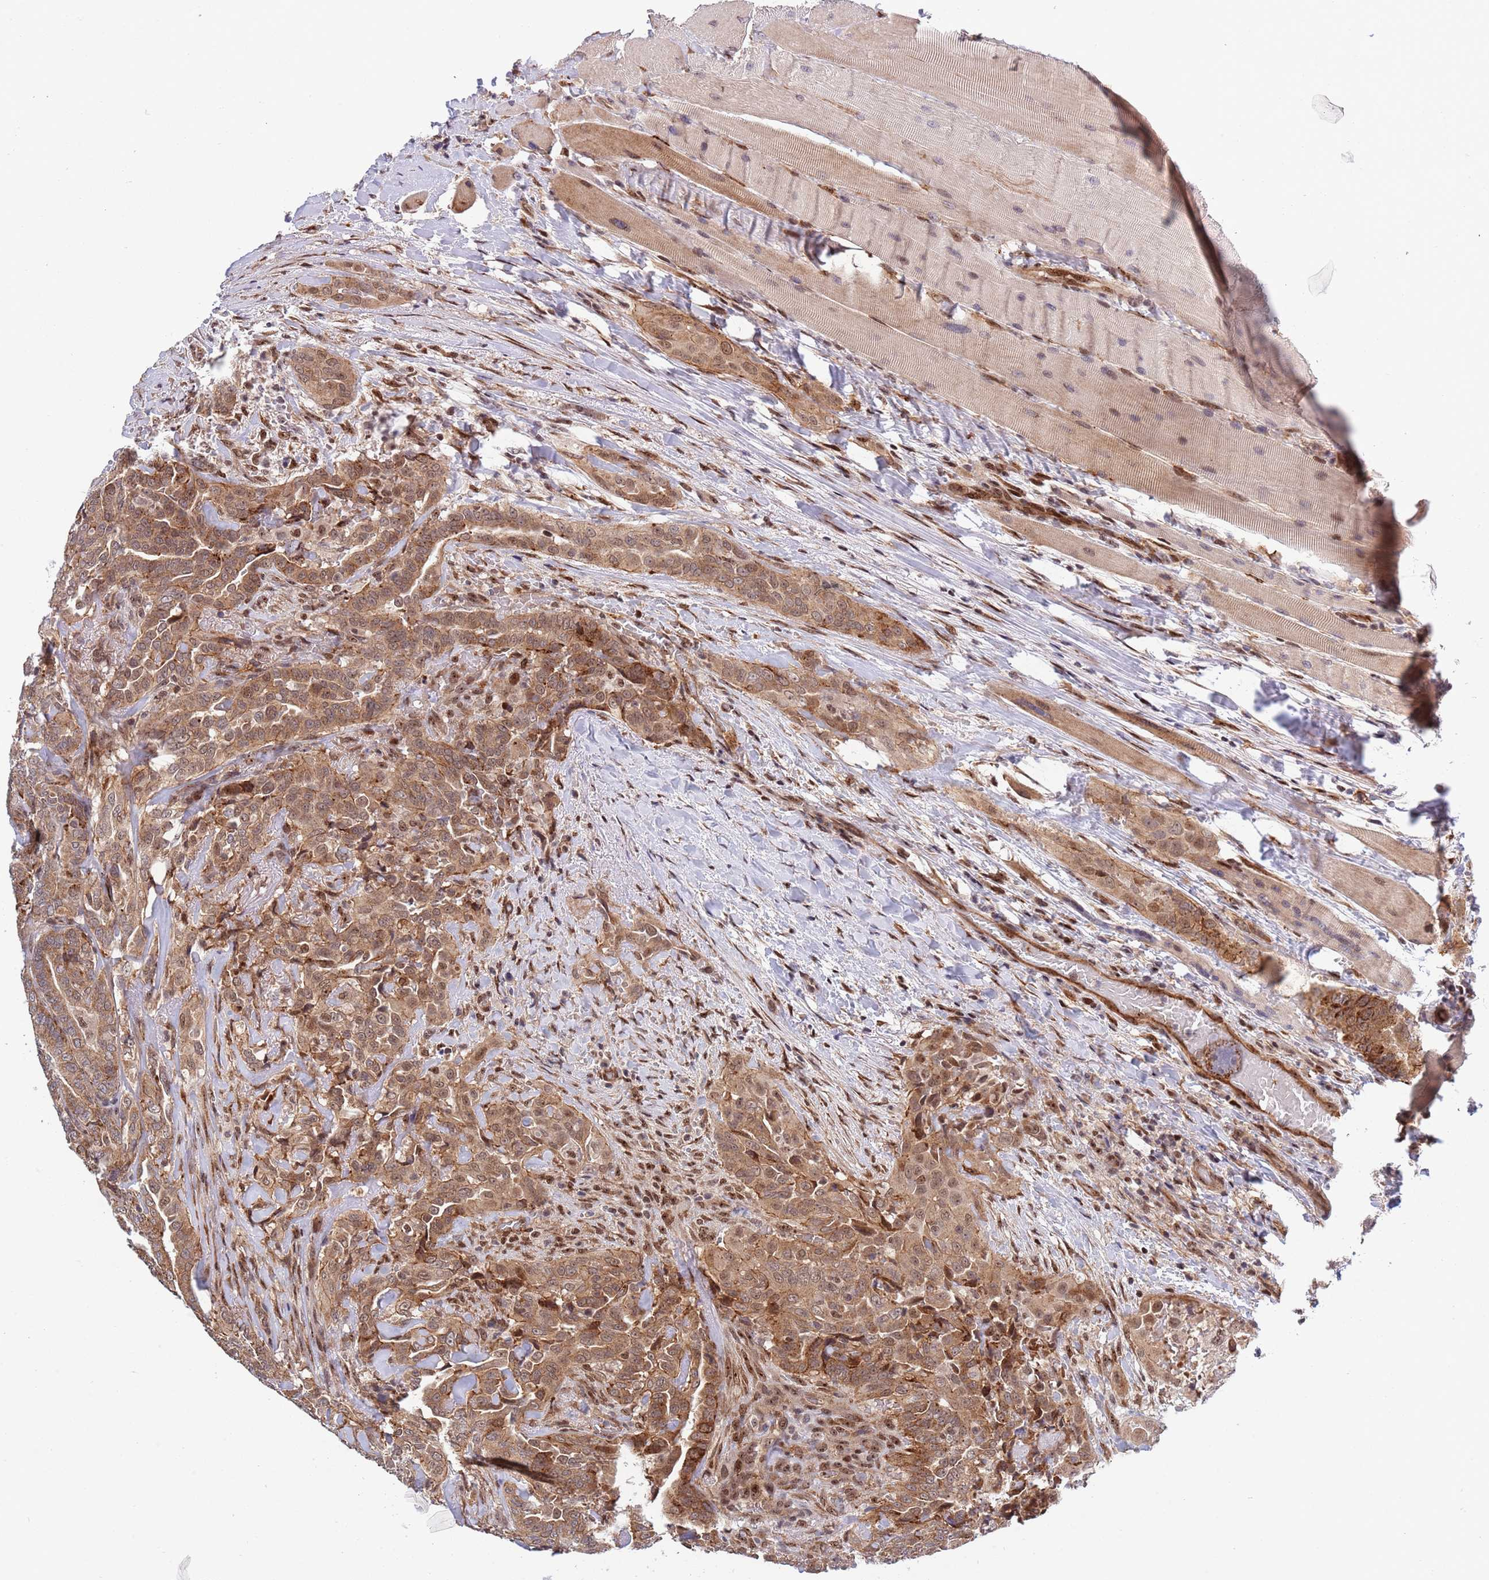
{"staining": {"intensity": "moderate", "quantity": ">75%", "location": "cytoplasmic/membranous,nuclear"}, "tissue": "thyroid cancer", "cell_type": "Tumor cells", "image_type": "cancer", "snomed": [{"axis": "morphology", "description": "Papillary adenocarcinoma, NOS"}, {"axis": "topography", "description": "Thyroid gland"}], "caption": "Moderate cytoplasmic/membranous and nuclear positivity for a protein is seen in approximately >75% of tumor cells of papillary adenocarcinoma (thyroid) using immunohistochemistry (IHC).", "gene": "TBX10", "patient": {"sex": "male", "age": 61}}